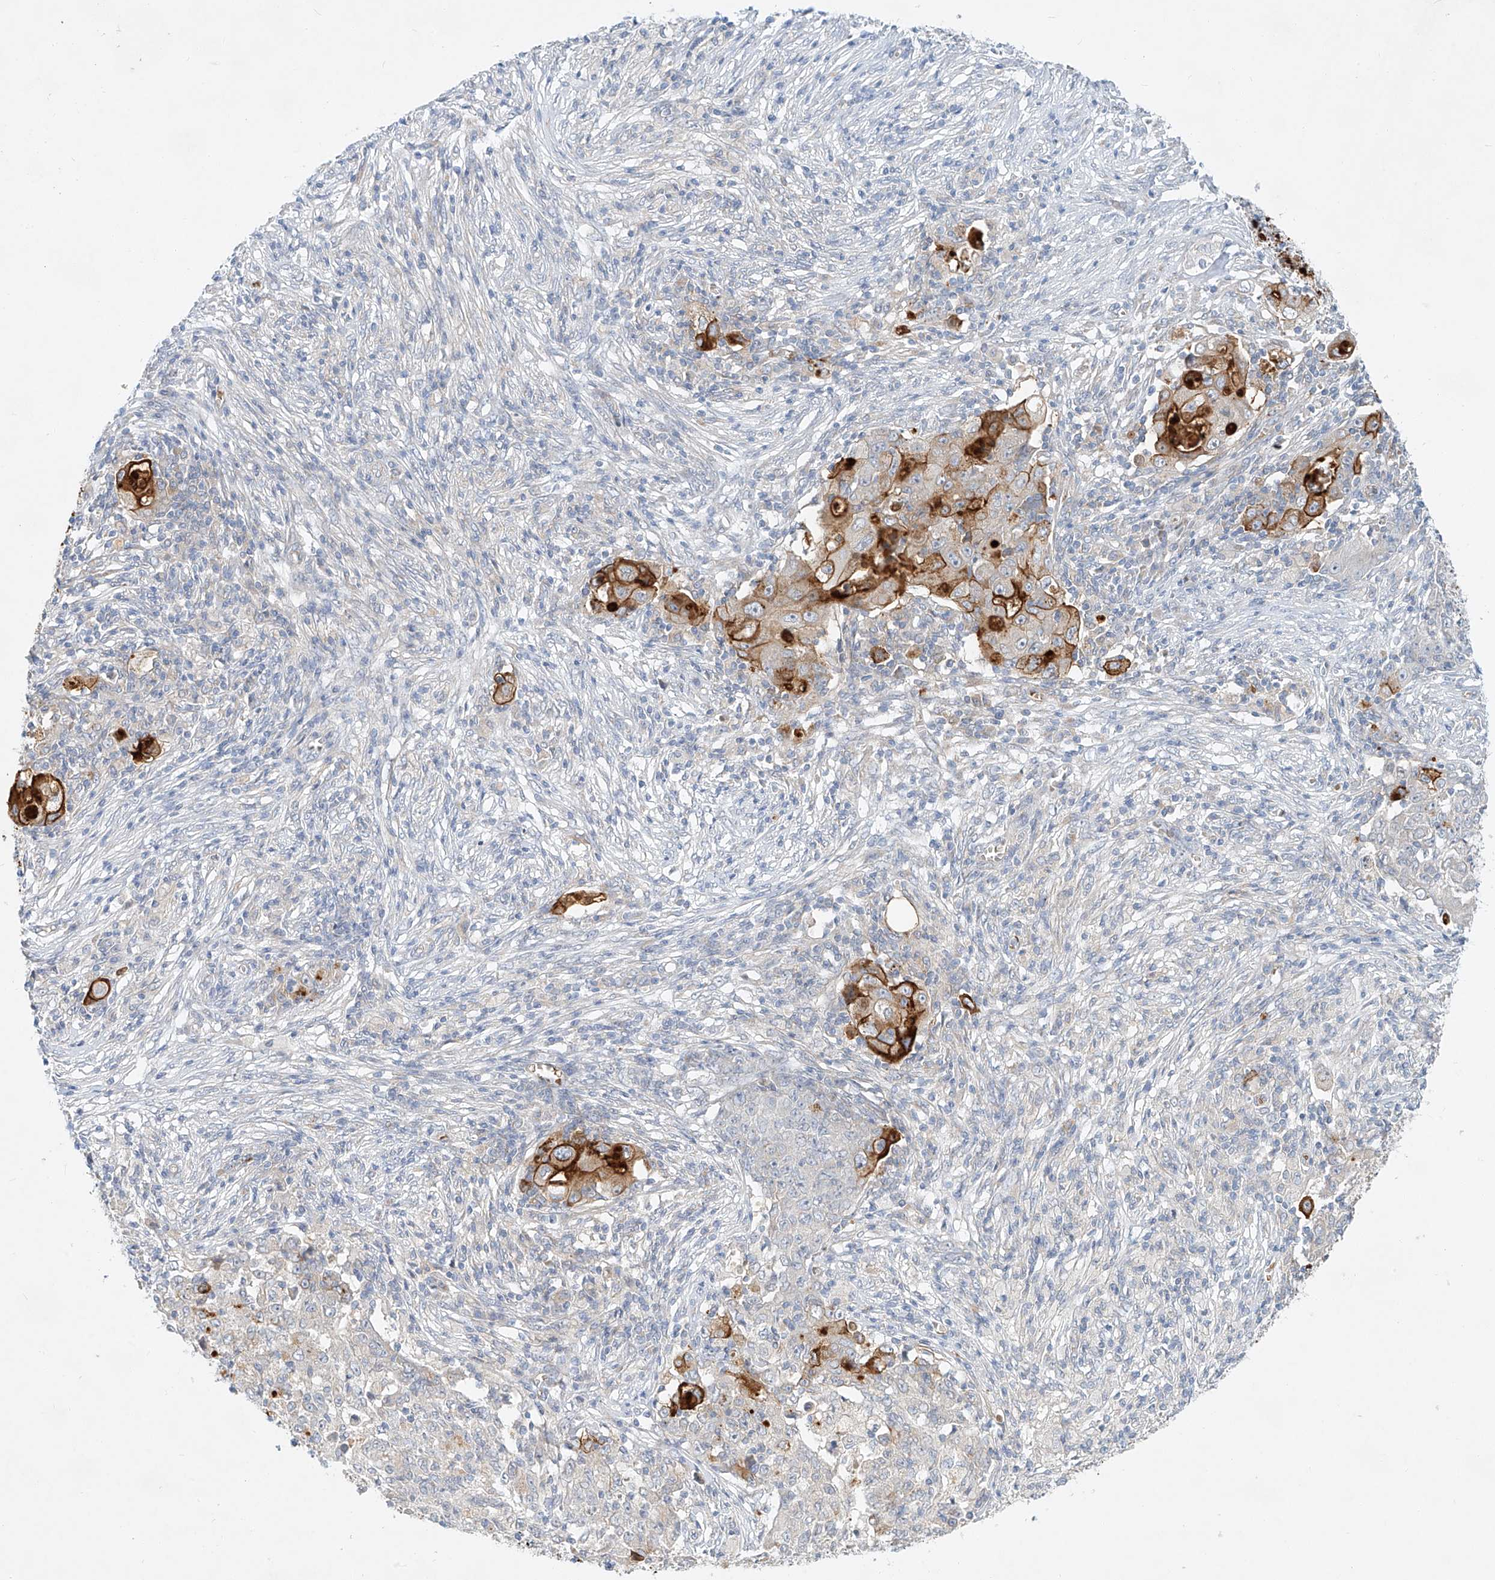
{"staining": {"intensity": "moderate", "quantity": "<25%", "location": "cytoplasmic/membranous"}, "tissue": "ovarian cancer", "cell_type": "Tumor cells", "image_type": "cancer", "snomed": [{"axis": "morphology", "description": "Carcinoma, endometroid"}, {"axis": "topography", "description": "Ovary"}], "caption": "Immunohistochemical staining of endometroid carcinoma (ovarian) demonstrates low levels of moderate cytoplasmic/membranous positivity in approximately <25% of tumor cells. The staining is performed using DAB brown chromogen to label protein expression. The nuclei are counter-stained blue using hematoxylin.", "gene": "SYTL3", "patient": {"sex": "female", "age": 42}}